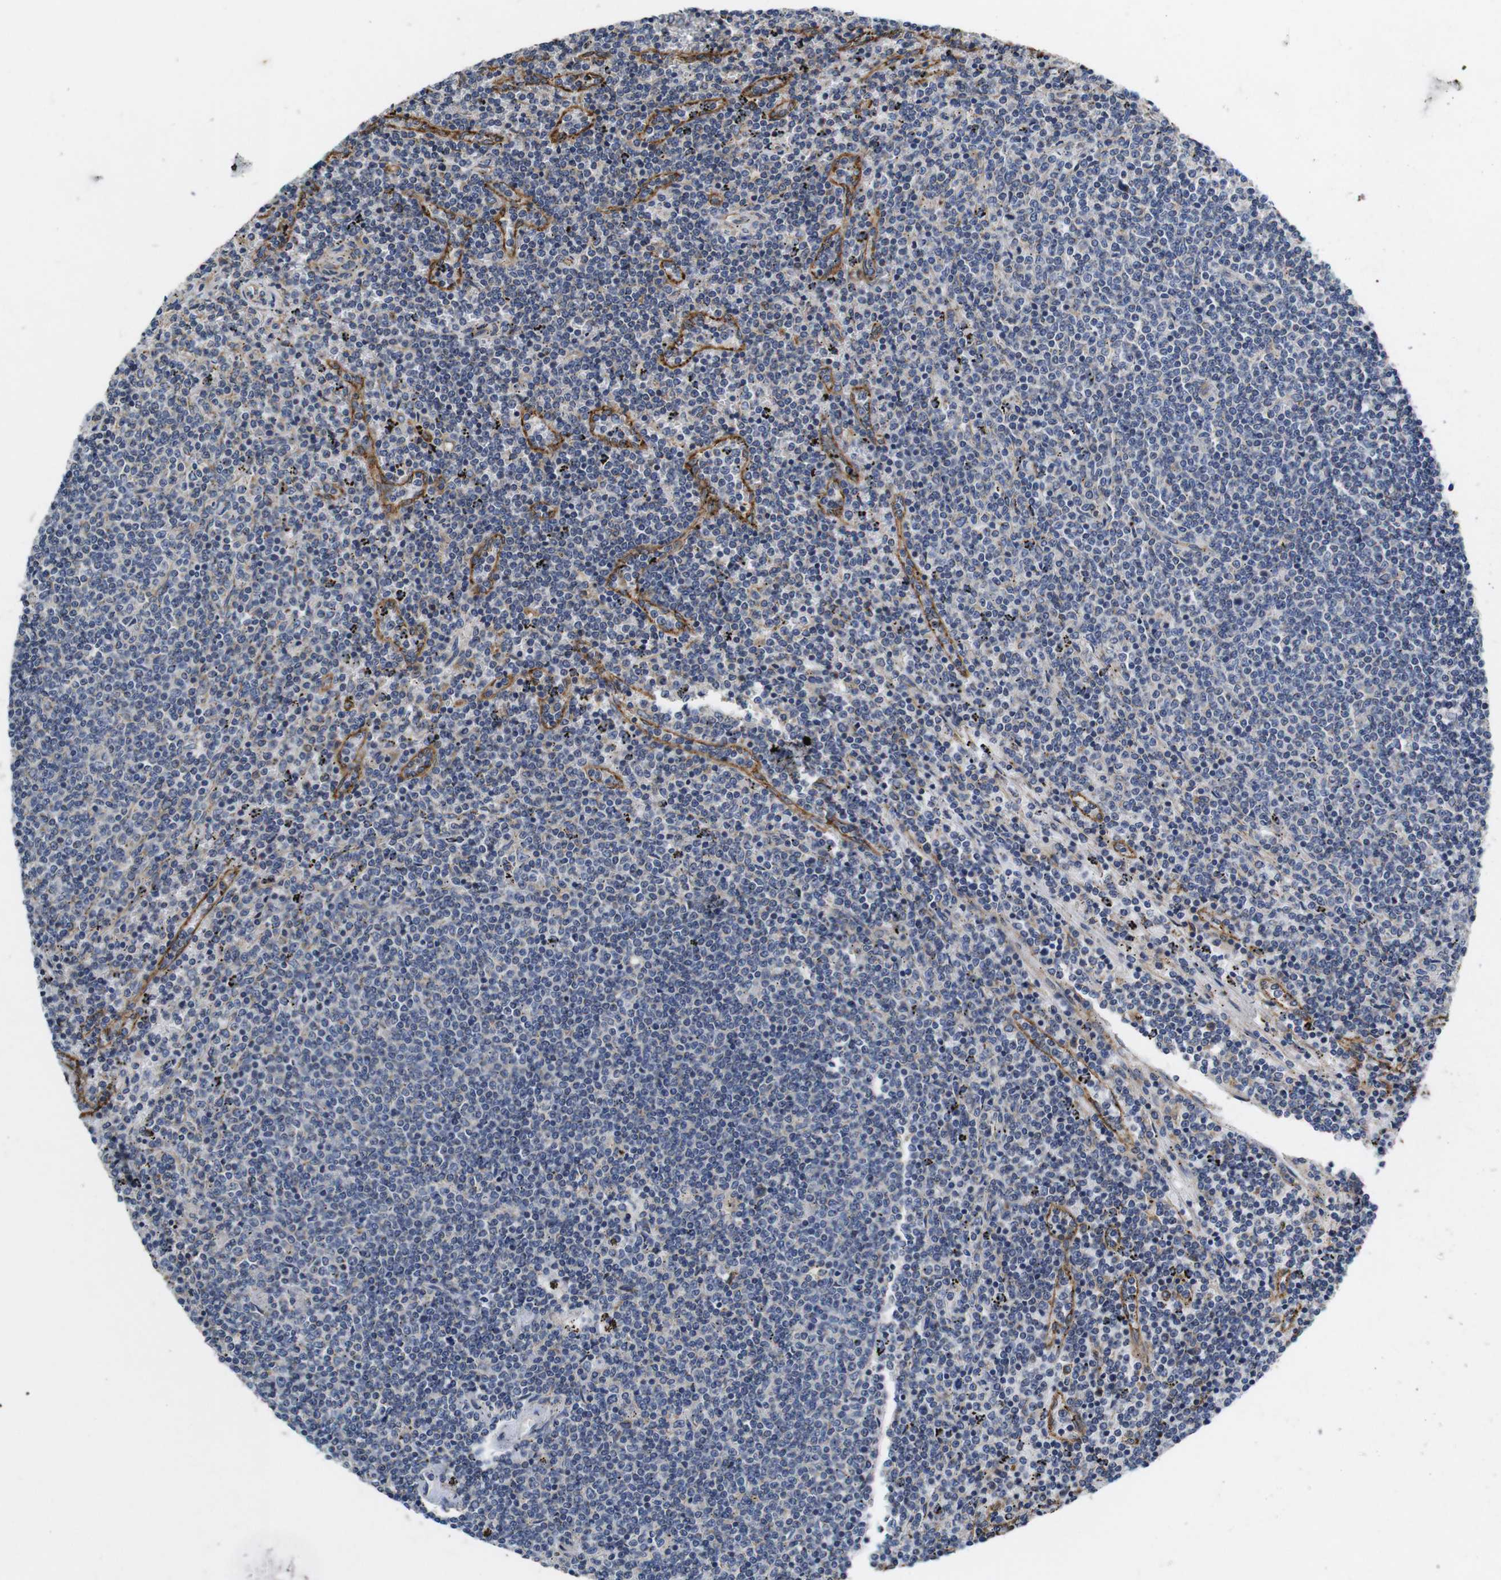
{"staining": {"intensity": "negative", "quantity": "none", "location": "none"}, "tissue": "lymphoma", "cell_type": "Tumor cells", "image_type": "cancer", "snomed": [{"axis": "morphology", "description": "Malignant lymphoma, non-Hodgkin's type, Low grade"}, {"axis": "topography", "description": "Spleen"}], "caption": "Tumor cells show no significant staining in lymphoma. Nuclei are stained in blue.", "gene": "MARCHF7", "patient": {"sex": "female", "age": 50}}